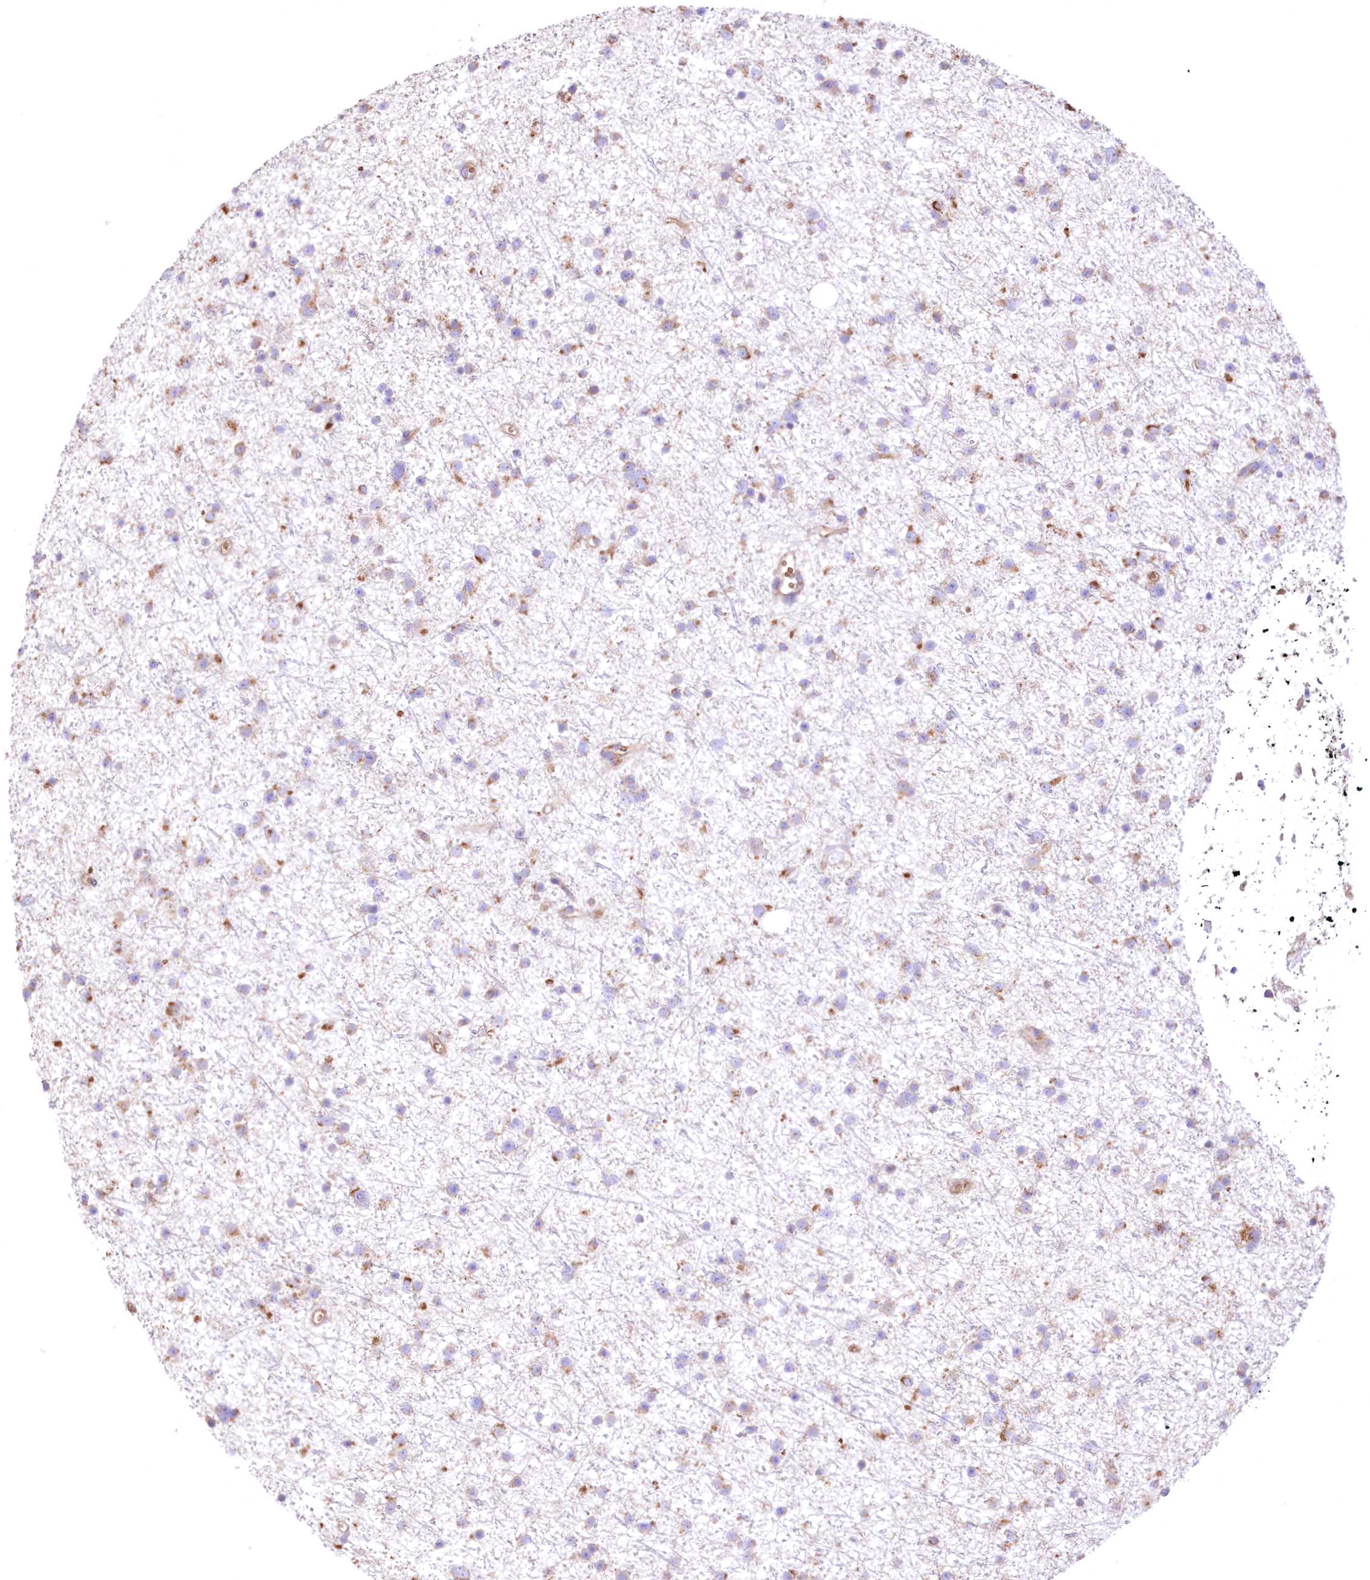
{"staining": {"intensity": "moderate", "quantity": "<25%", "location": "cytoplasmic/membranous"}, "tissue": "glioma", "cell_type": "Tumor cells", "image_type": "cancer", "snomed": [{"axis": "morphology", "description": "Glioma, malignant, Low grade"}, {"axis": "topography", "description": "Cerebral cortex"}], "caption": "Tumor cells demonstrate moderate cytoplasmic/membranous positivity in about <25% of cells in glioma. Ihc stains the protein in brown and the nuclei are stained blue.", "gene": "FCHO2", "patient": {"sex": "female", "age": 39}}